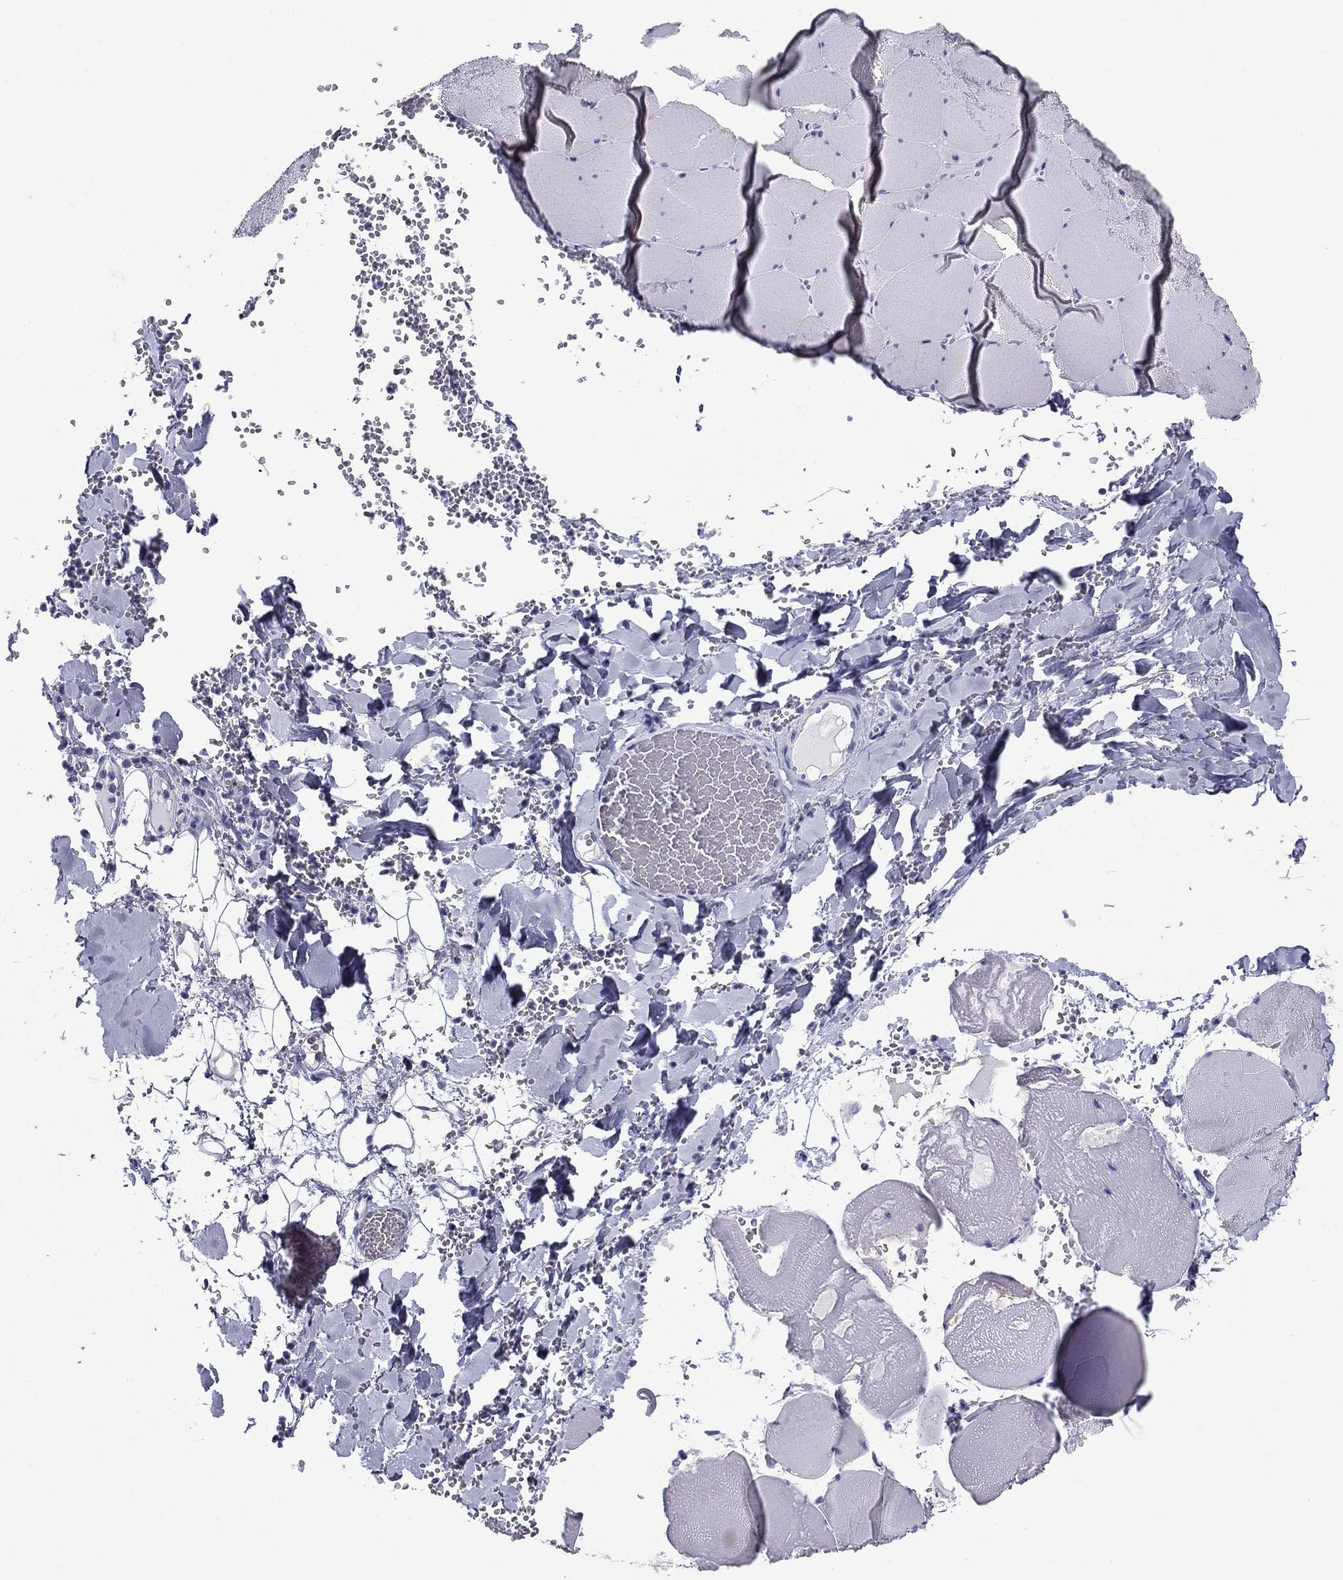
{"staining": {"intensity": "negative", "quantity": "none", "location": "none"}, "tissue": "skeletal muscle", "cell_type": "Myocytes", "image_type": "normal", "snomed": [{"axis": "morphology", "description": "Normal tissue, NOS"}, {"axis": "morphology", "description": "Malignant melanoma, Metastatic site"}, {"axis": "topography", "description": "Skeletal muscle"}], "caption": "This is an immunohistochemistry photomicrograph of normal skeletal muscle. There is no positivity in myocytes.", "gene": "UPB1", "patient": {"sex": "male", "age": 50}}